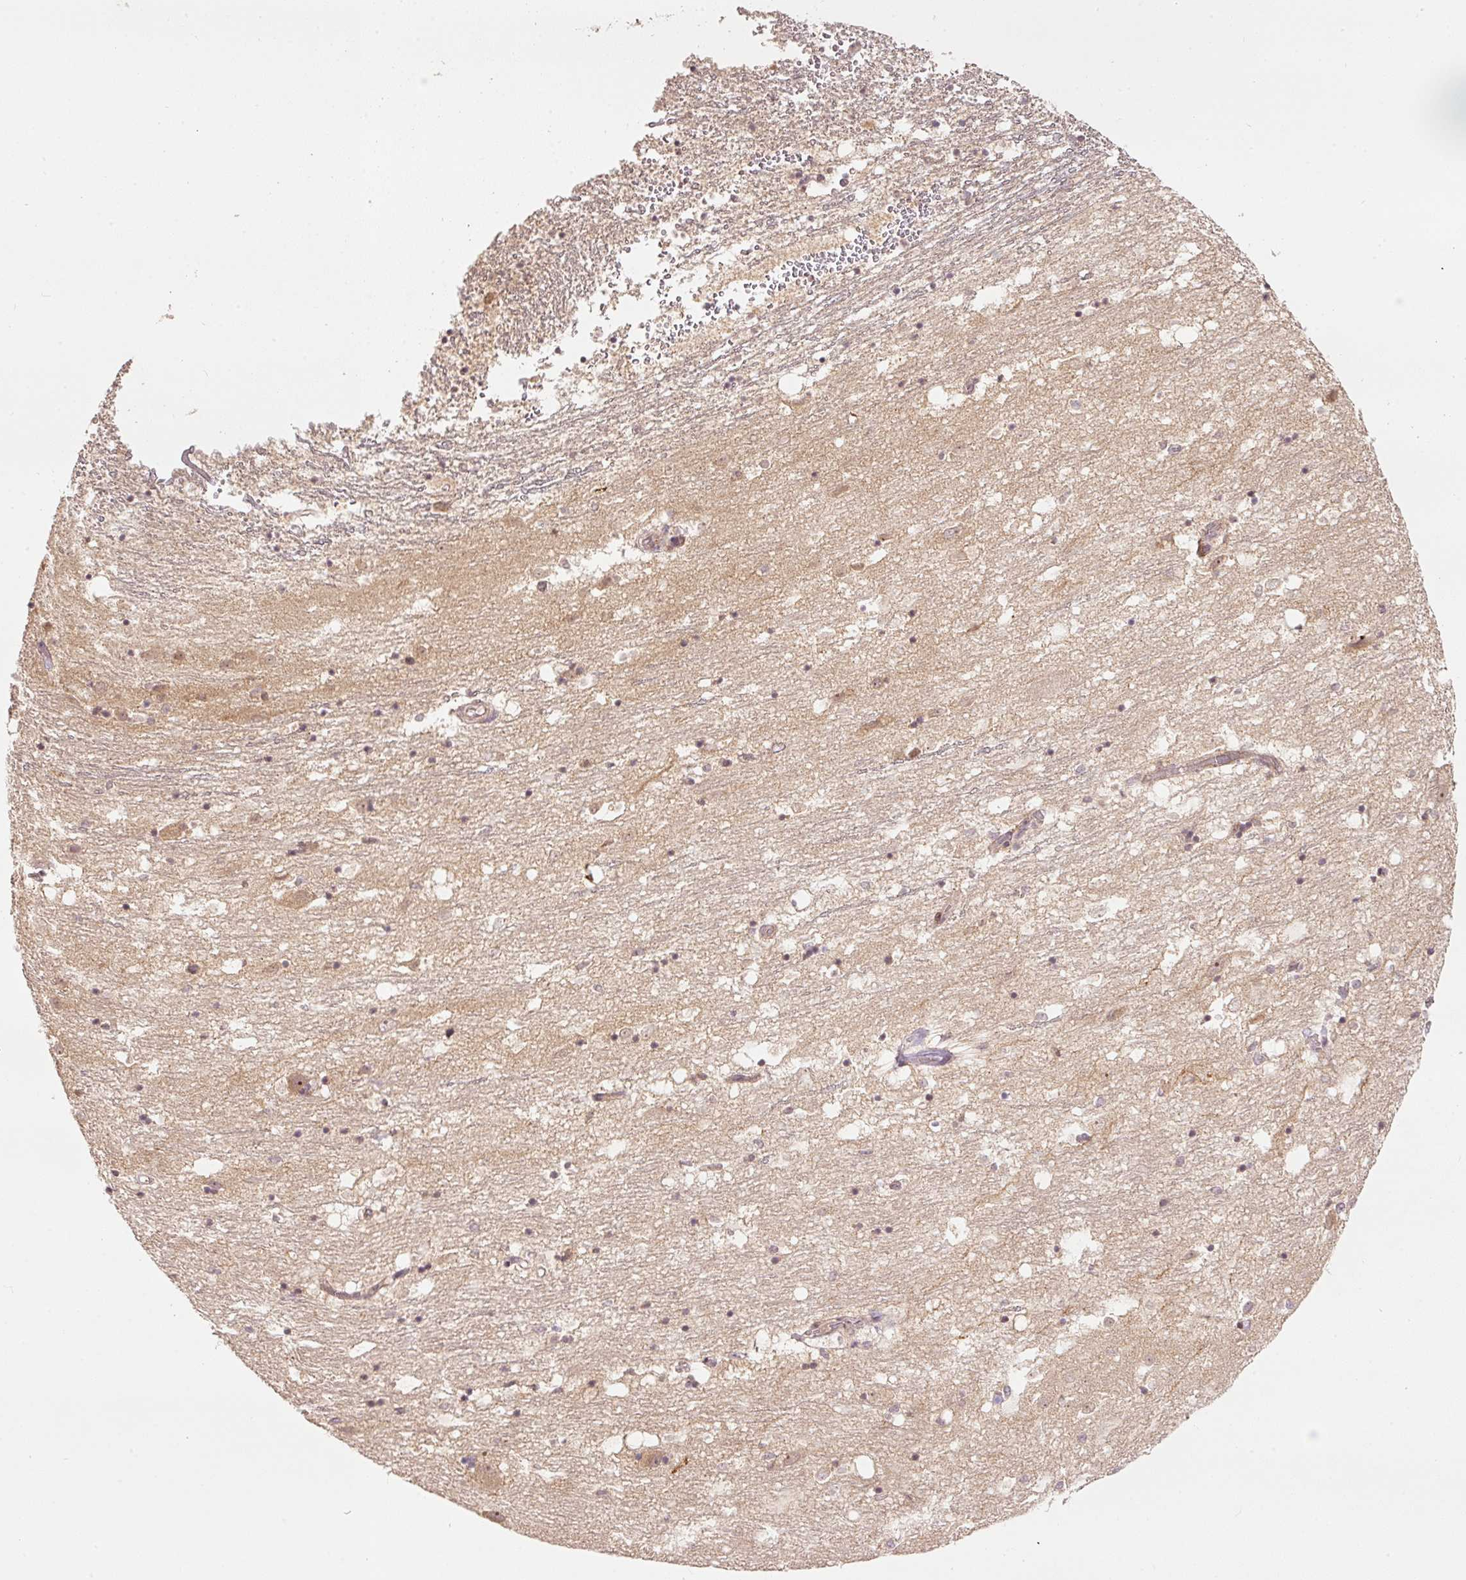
{"staining": {"intensity": "negative", "quantity": "none", "location": "none"}, "tissue": "caudate", "cell_type": "Glial cells", "image_type": "normal", "snomed": [{"axis": "morphology", "description": "Normal tissue, NOS"}, {"axis": "topography", "description": "Lateral ventricle wall"}], "caption": "This is a micrograph of immunohistochemistry (IHC) staining of normal caudate, which shows no staining in glial cells. (DAB (3,3'-diaminobenzidine) immunohistochemistry, high magnification).", "gene": "PCDHB1", "patient": {"sex": "male", "age": 58}}